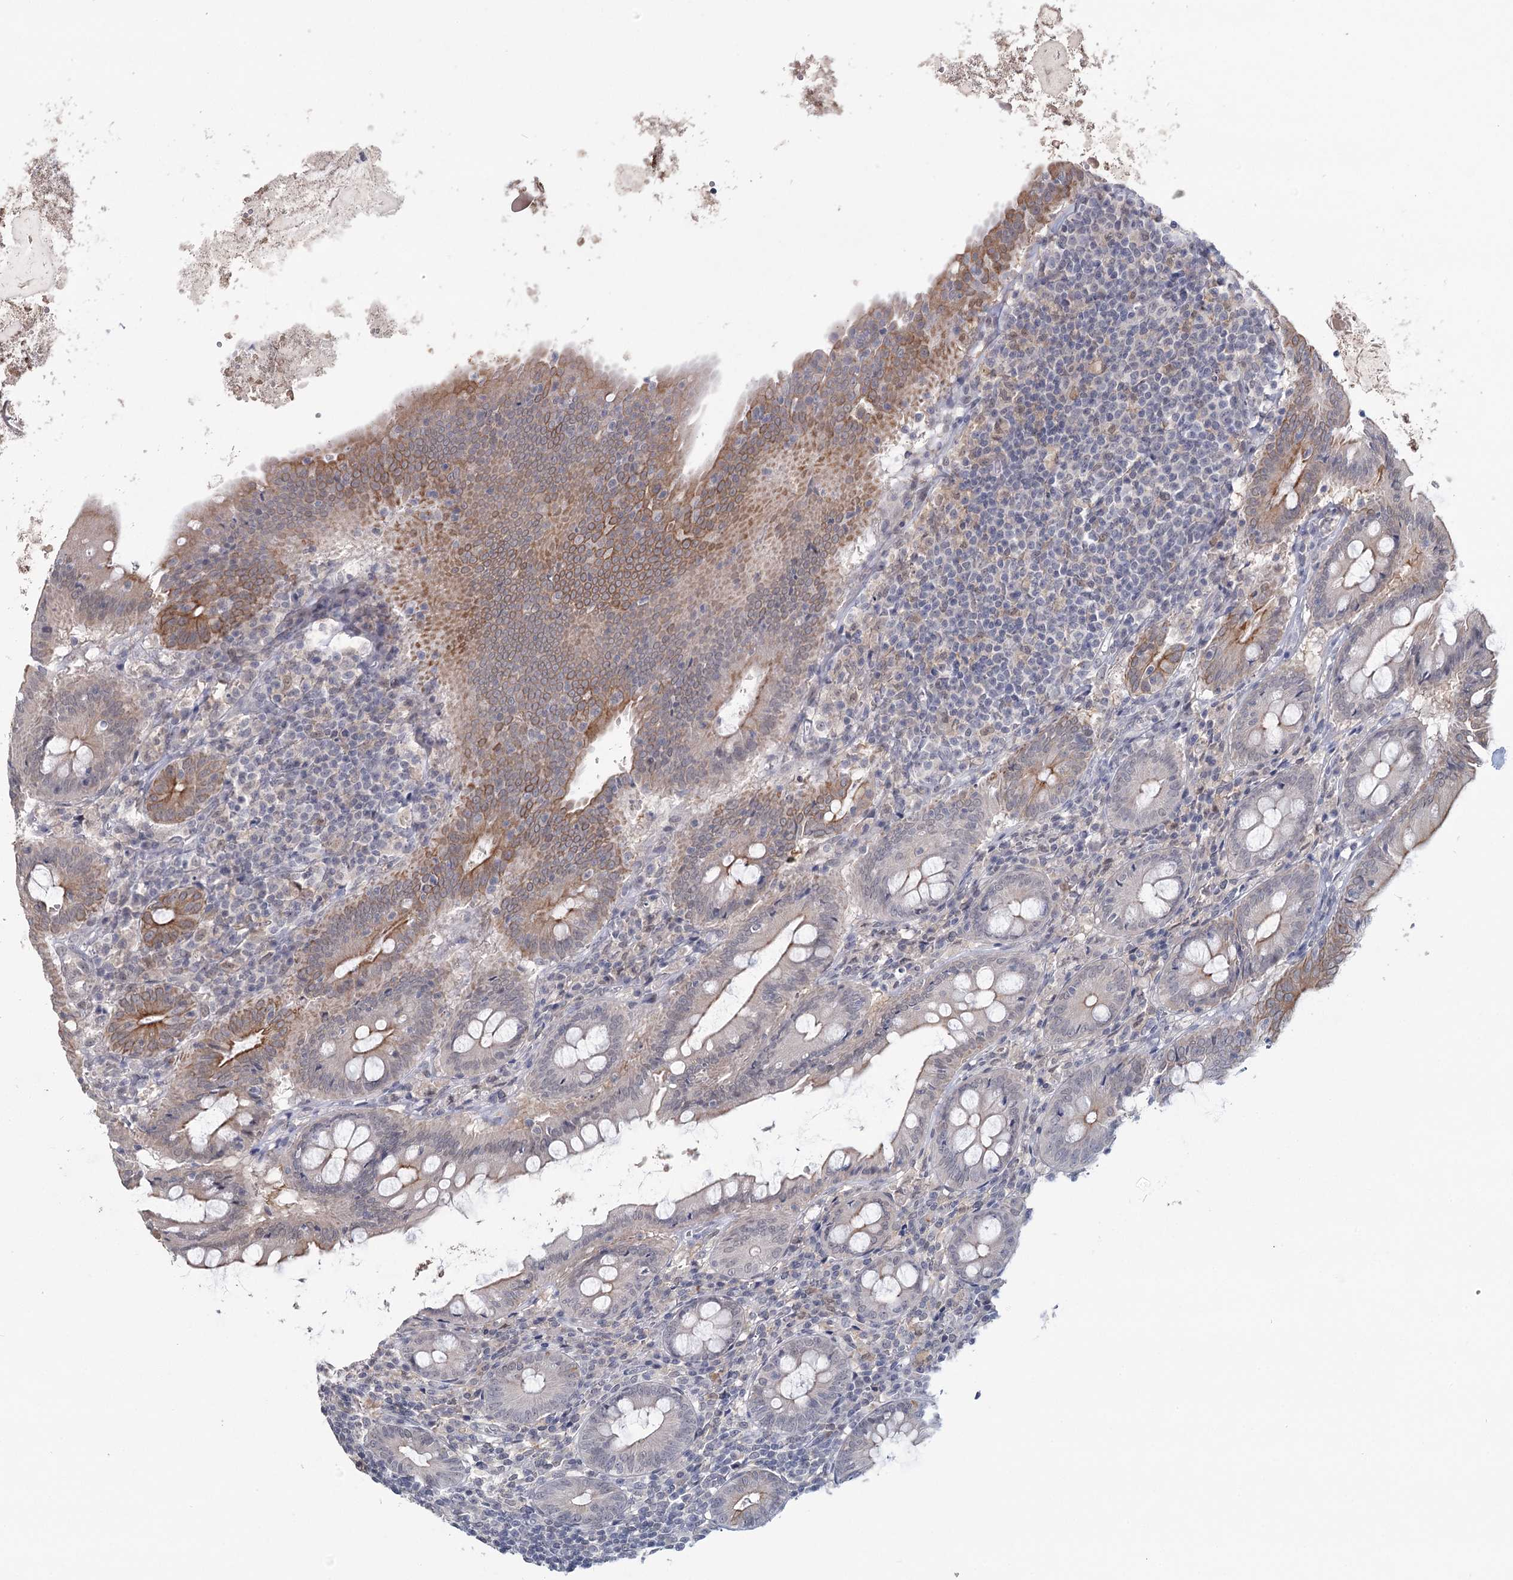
{"staining": {"intensity": "moderate", "quantity": "<25%", "location": "cytoplasmic/membranous"}, "tissue": "appendix", "cell_type": "Glandular cells", "image_type": "normal", "snomed": [{"axis": "morphology", "description": "Normal tissue, NOS"}, {"axis": "topography", "description": "Appendix"}], "caption": "IHC of unremarkable human appendix displays low levels of moderate cytoplasmic/membranous expression in approximately <25% of glandular cells. (brown staining indicates protein expression, while blue staining denotes nuclei).", "gene": "TMEM70", "patient": {"sex": "female", "age": 54}}